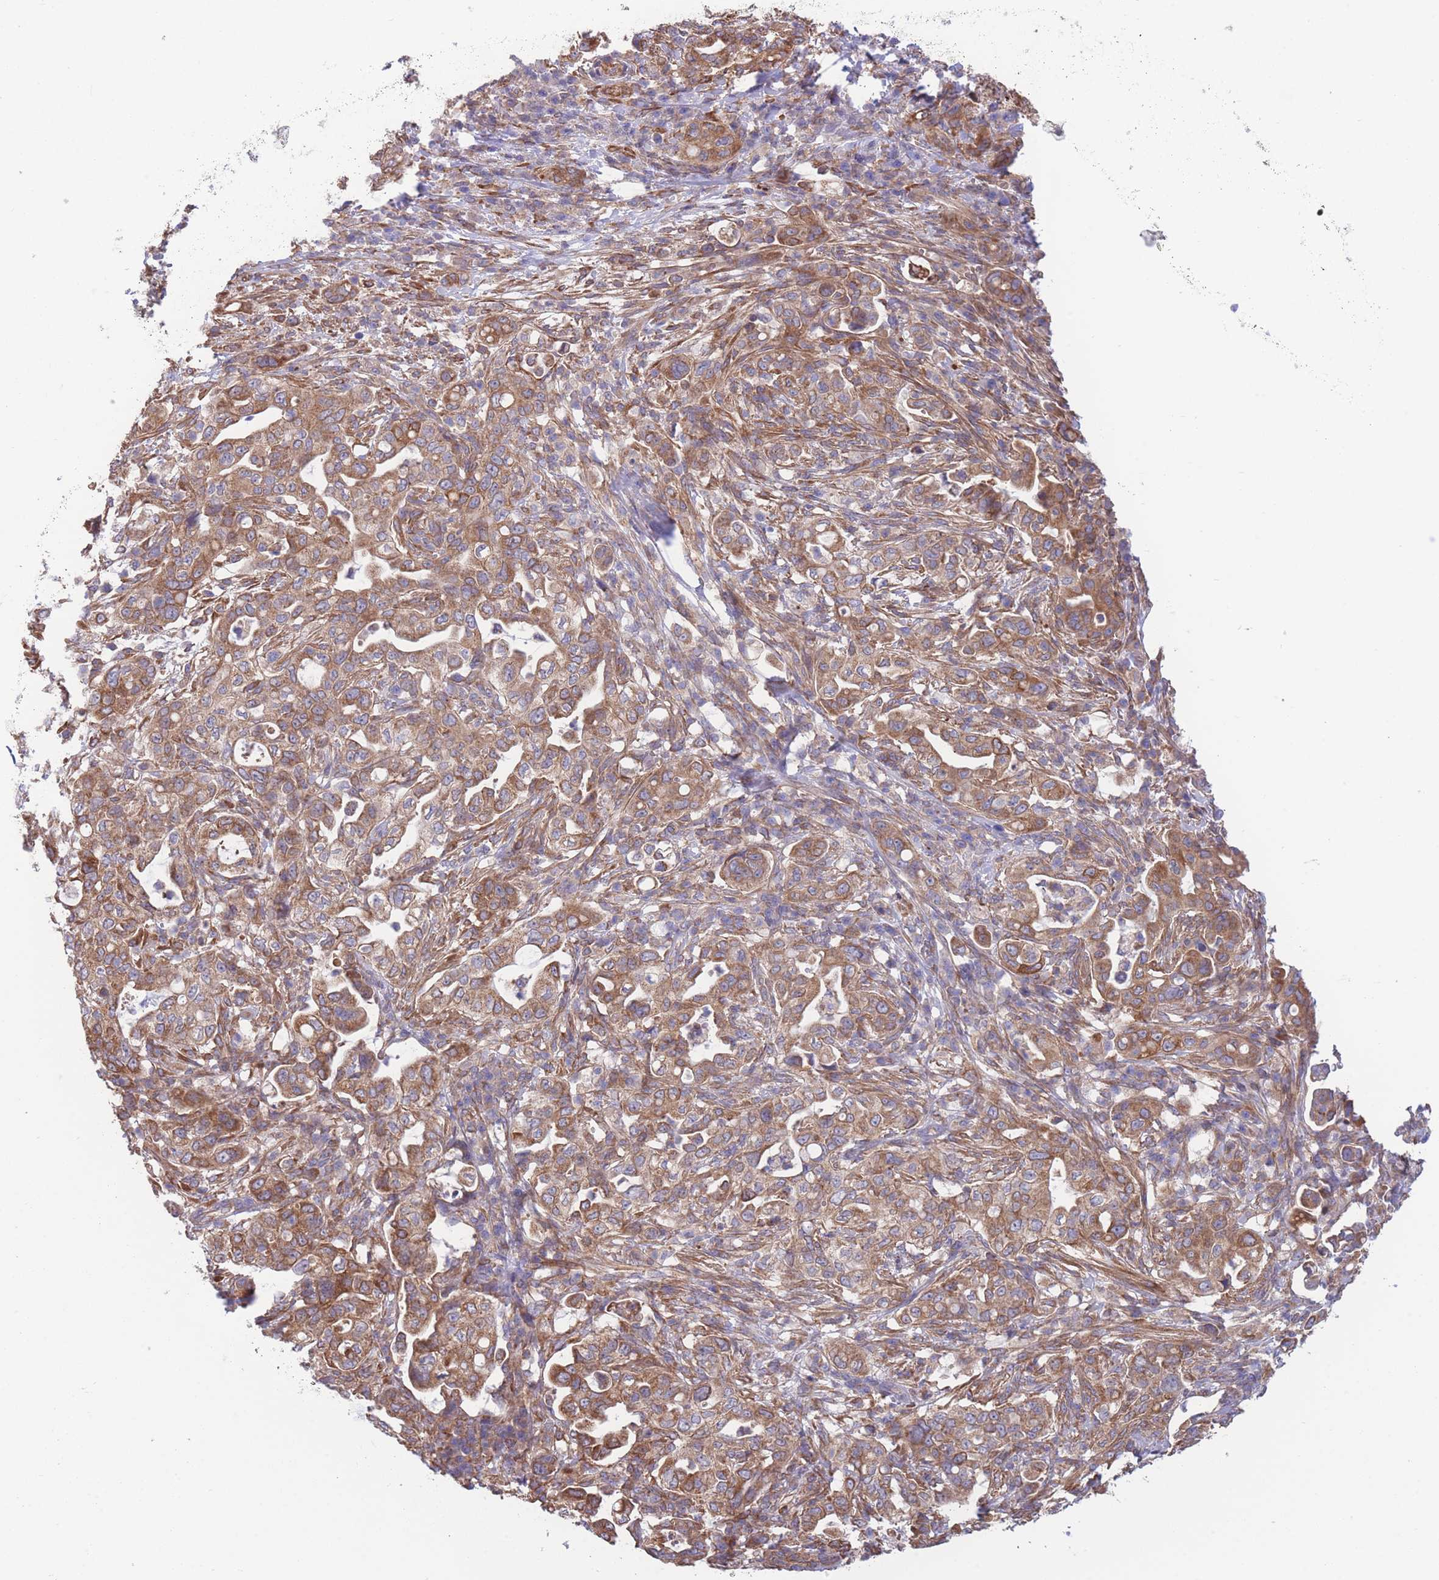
{"staining": {"intensity": "moderate", "quantity": ">75%", "location": "cytoplasmic/membranous"}, "tissue": "pancreatic cancer", "cell_type": "Tumor cells", "image_type": "cancer", "snomed": [{"axis": "morphology", "description": "Normal tissue, NOS"}, {"axis": "morphology", "description": "Adenocarcinoma, NOS"}, {"axis": "topography", "description": "Lymph node"}, {"axis": "topography", "description": "Pancreas"}], "caption": "Pancreatic adenocarcinoma stained with immunohistochemistry (IHC) shows moderate cytoplasmic/membranous expression in approximately >75% of tumor cells. The protein is shown in brown color, while the nuclei are stained blue.", "gene": "LRRN4CL", "patient": {"sex": "female", "age": 67}}